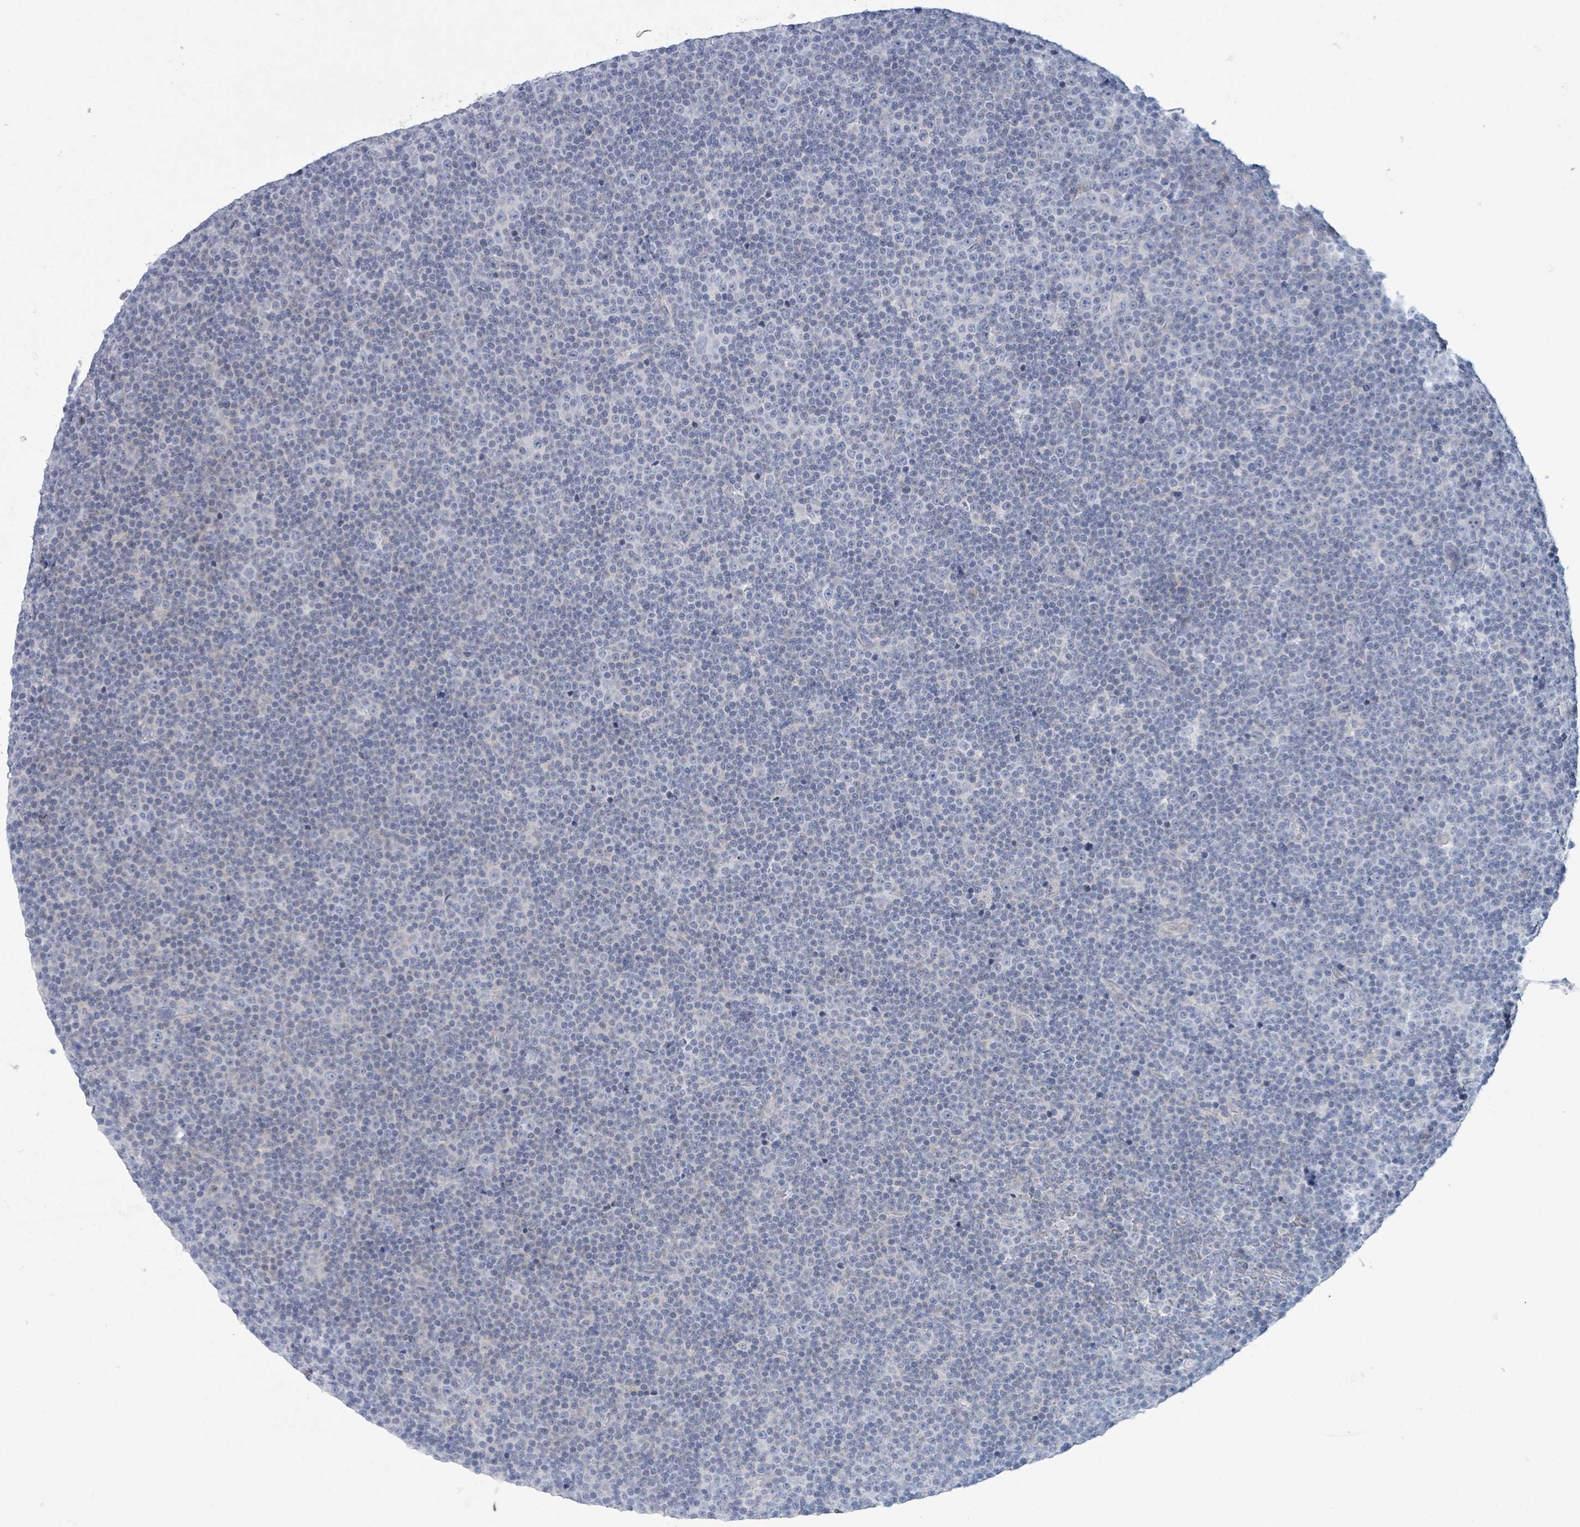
{"staining": {"intensity": "negative", "quantity": "none", "location": "none"}, "tissue": "lymphoma", "cell_type": "Tumor cells", "image_type": "cancer", "snomed": [{"axis": "morphology", "description": "Malignant lymphoma, non-Hodgkin's type, Low grade"}, {"axis": "topography", "description": "Lymph node"}], "caption": "Histopathology image shows no protein expression in tumor cells of malignant lymphoma, non-Hodgkin's type (low-grade) tissue.", "gene": "PKLR", "patient": {"sex": "female", "age": 67}}